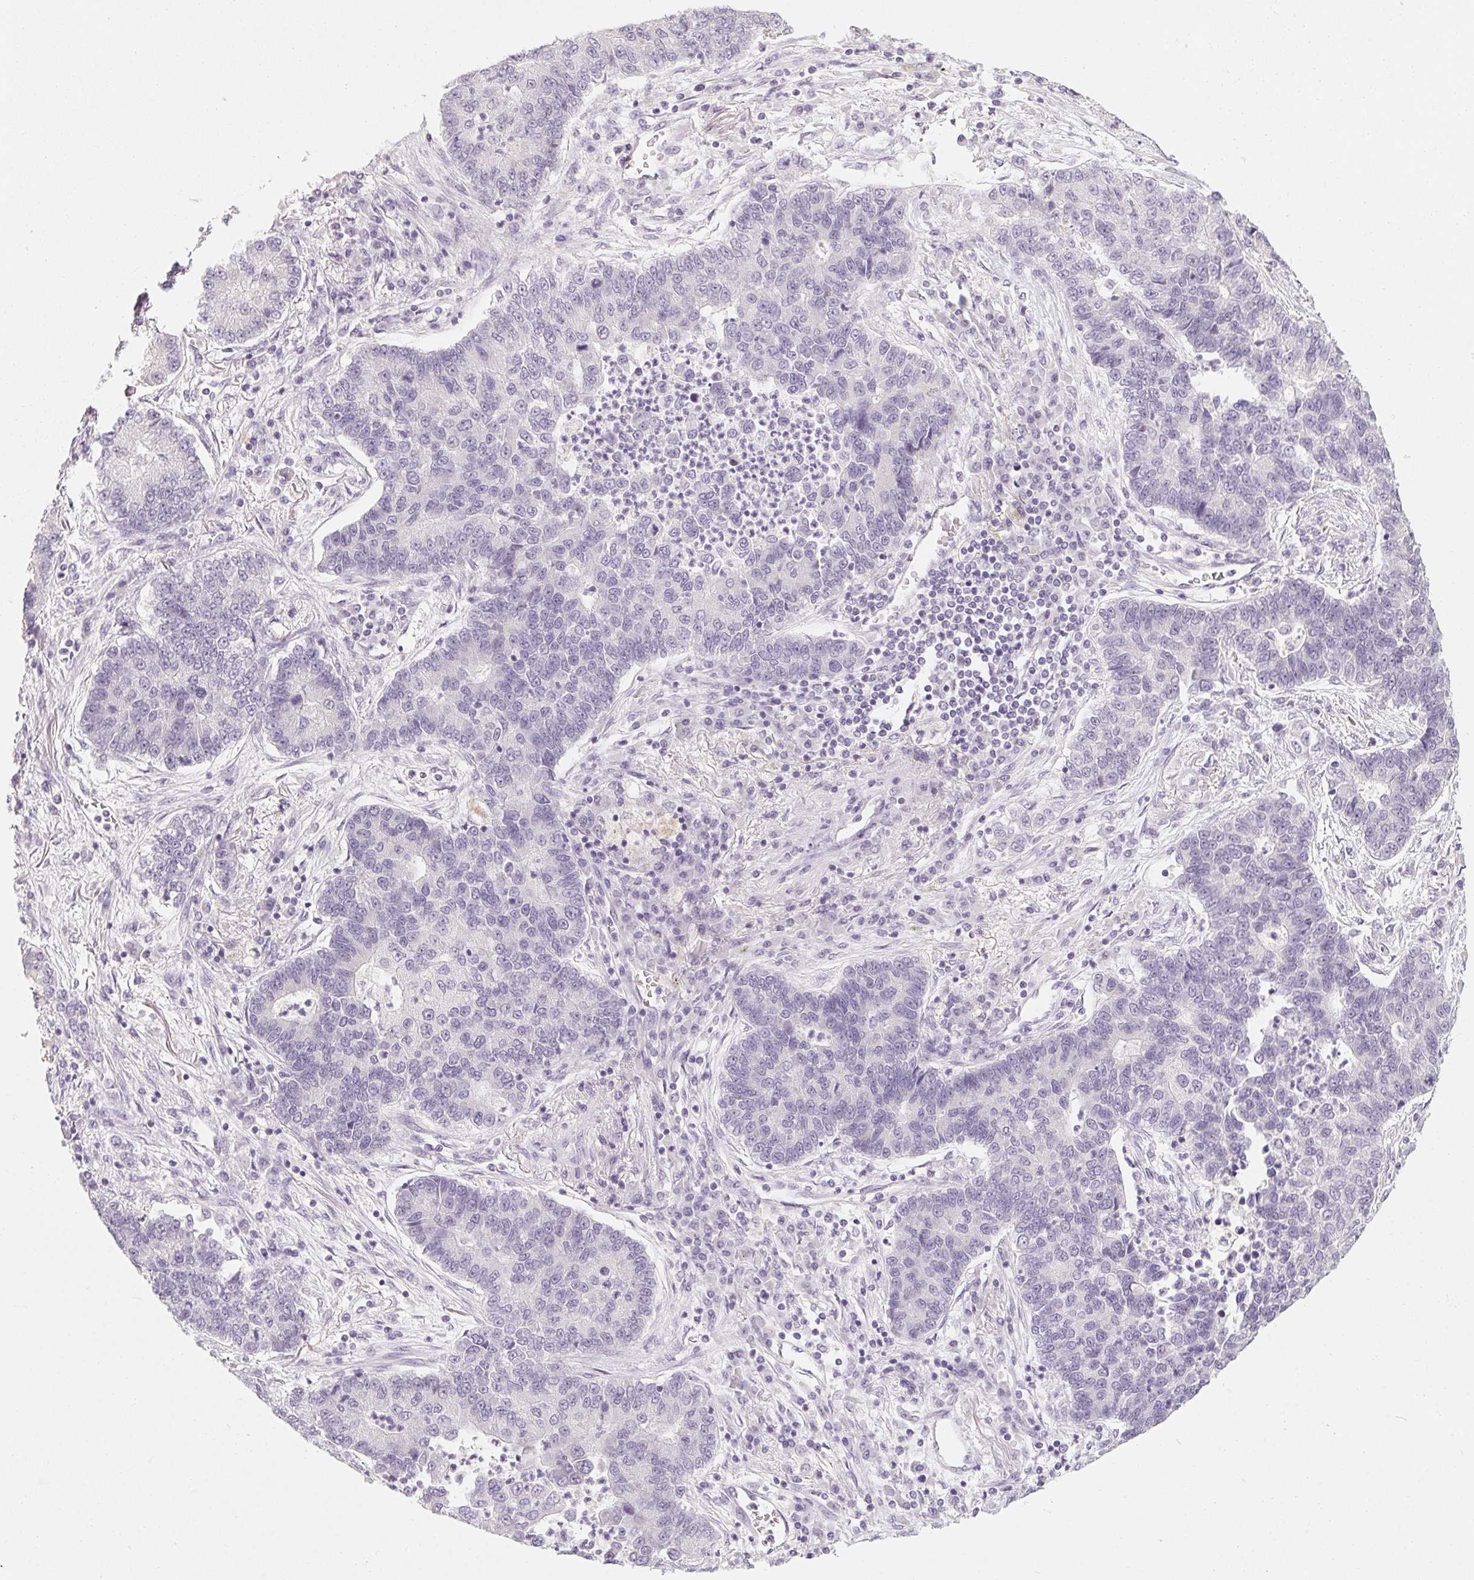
{"staining": {"intensity": "negative", "quantity": "none", "location": "none"}, "tissue": "lung cancer", "cell_type": "Tumor cells", "image_type": "cancer", "snomed": [{"axis": "morphology", "description": "Adenocarcinoma, NOS"}, {"axis": "topography", "description": "Lung"}], "caption": "A photomicrograph of human adenocarcinoma (lung) is negative for staining in tumor cells. Nuclei are stained in blue.", "gene": "CAPZA3", "patient": {"sex": "female", "age": 57}}